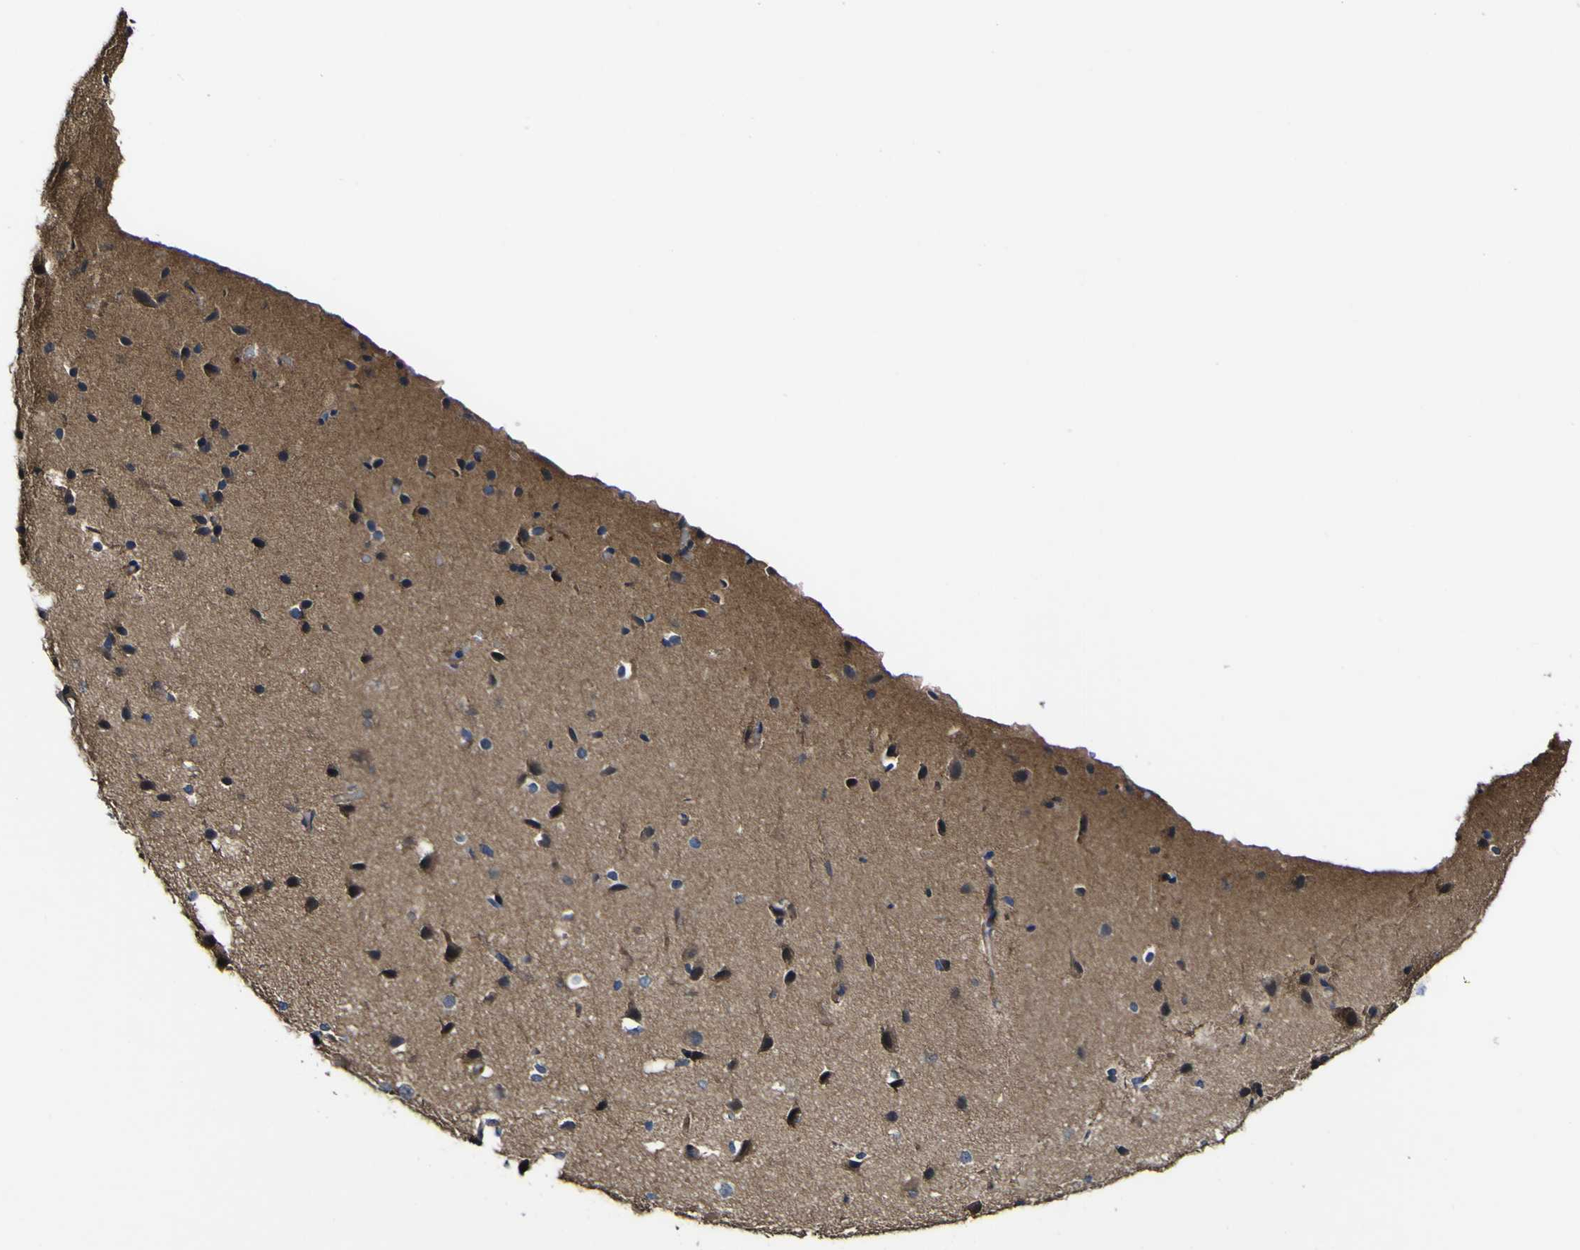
{"staining": {"intensity": "moderate", "quantity": ">75%", "location": "cytoplasmic/membranous"}, "tissue": "cerebral cortex", "cell_type": "Endothelial cells", "image_type": "normal", "snomed": [{"axis": "morphology", "description": "Normal tissue, NOS"}, {"axis": "morphology", "description": "Developmental malformation"}, {"axis": "topography", "description": "Cerebral cortex"}], "caption": "The immunohistochemical stain highlights moderate cytoplasmic/membranous positivity in endothelial cells of unremarkable cerebral cortex. (DAB (3,3'-diaminobenzidine) IHC, brown staining for protein, blue staining for nuclei).", "gene": "NAALADL2", "patient": {"sex": "female", "age": 30}}